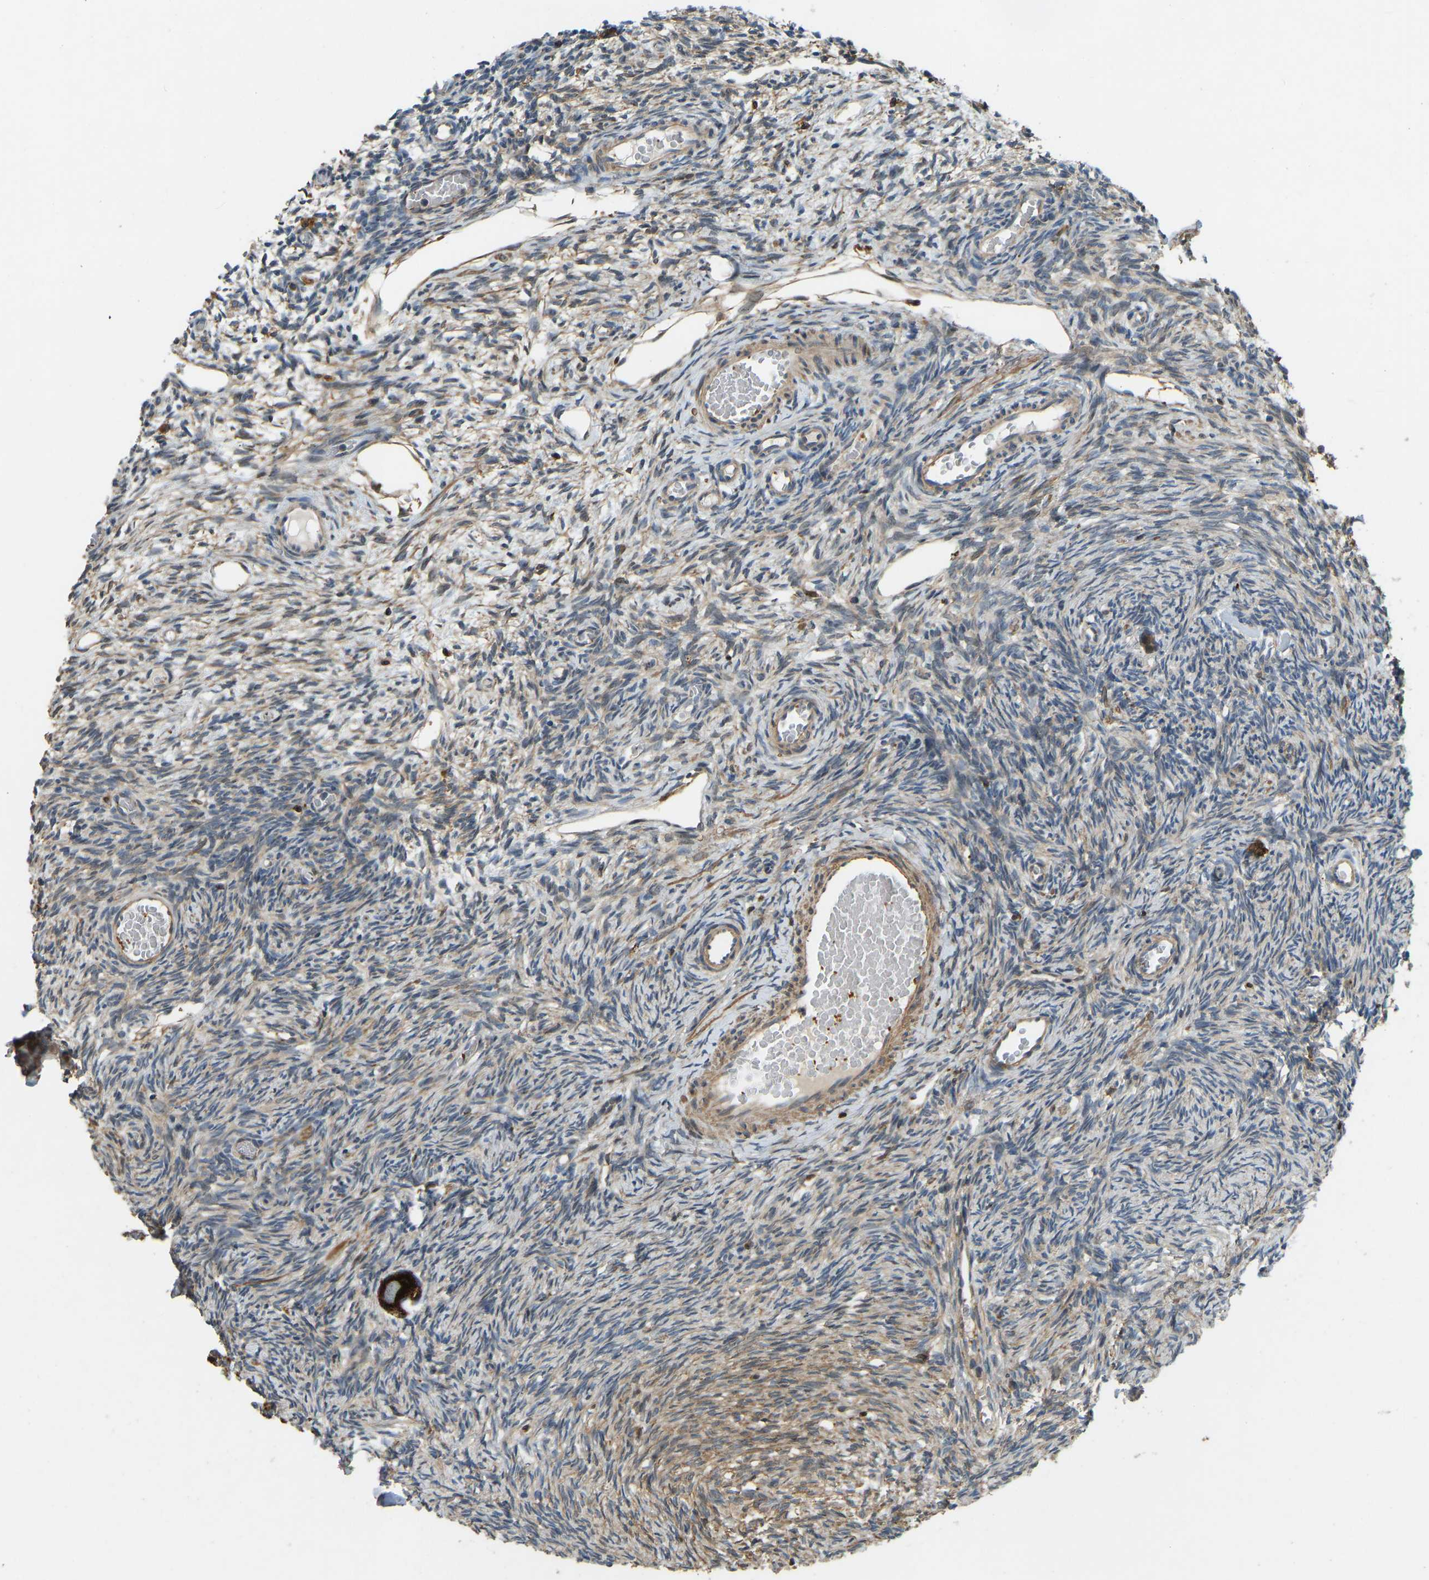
{"staining": {"intensity": "strong", "quantity": ">75%", "location": "cytoplasmic/membranous"}, "tissue": "ovary", "cell_type": "Follicle cells", "image_type": "normal", "snomed": [{"axis": "morphology", "description": "Normal tissue, NOS"}, {"axis": "topography", "description": "Ovary"}], "caption": "A photomicrograph of human ovary stained for a protein reveals strong cytoplasmic/membranous brown staining in follicle cells.", "gene": "OS9", "patient": {"sex": "female", "age": 27}}